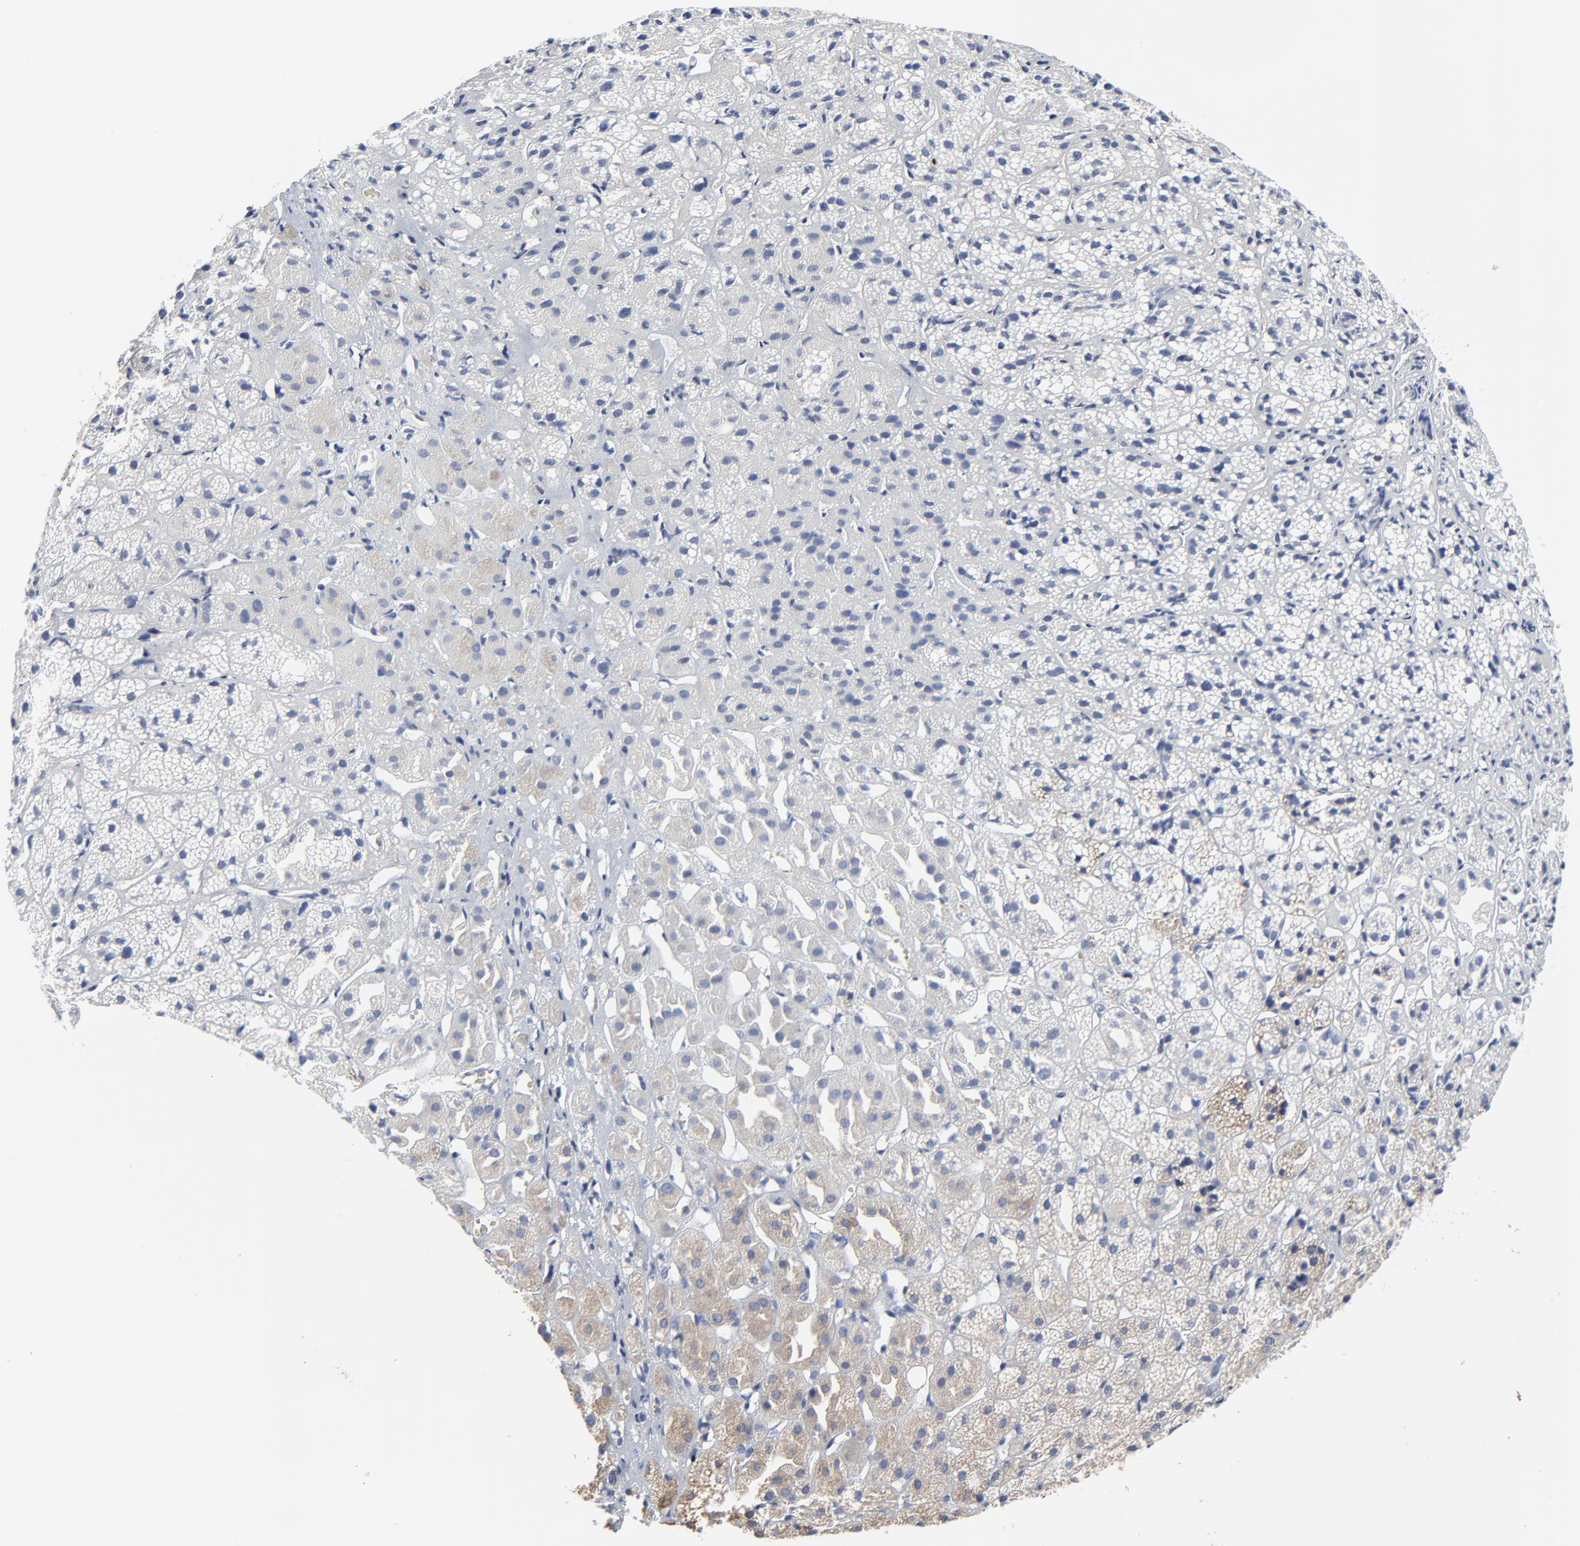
{"staining": {"intensity": "moderate", "quantity": "25%-75%", "location": "cytoplasmic/membranous"}, "tissue": "adrenal gland", "cell_type": "Glandular cells", "image_type": "normal", "snomed": [{"axis": "morphology", "description": "Normal tissue, NOS"}, {"axis": "topography", "description": "Adrenal gland"}], "caption": "Immunohistochemical staining of unremarkable human adrenal gland exhibits medium levels of moderate cytoplasmic/membranous staining in approximately 25%-75% of glandular cells.", "gene": "NXF3", "patient": {"sex": "female", "age": 71}}